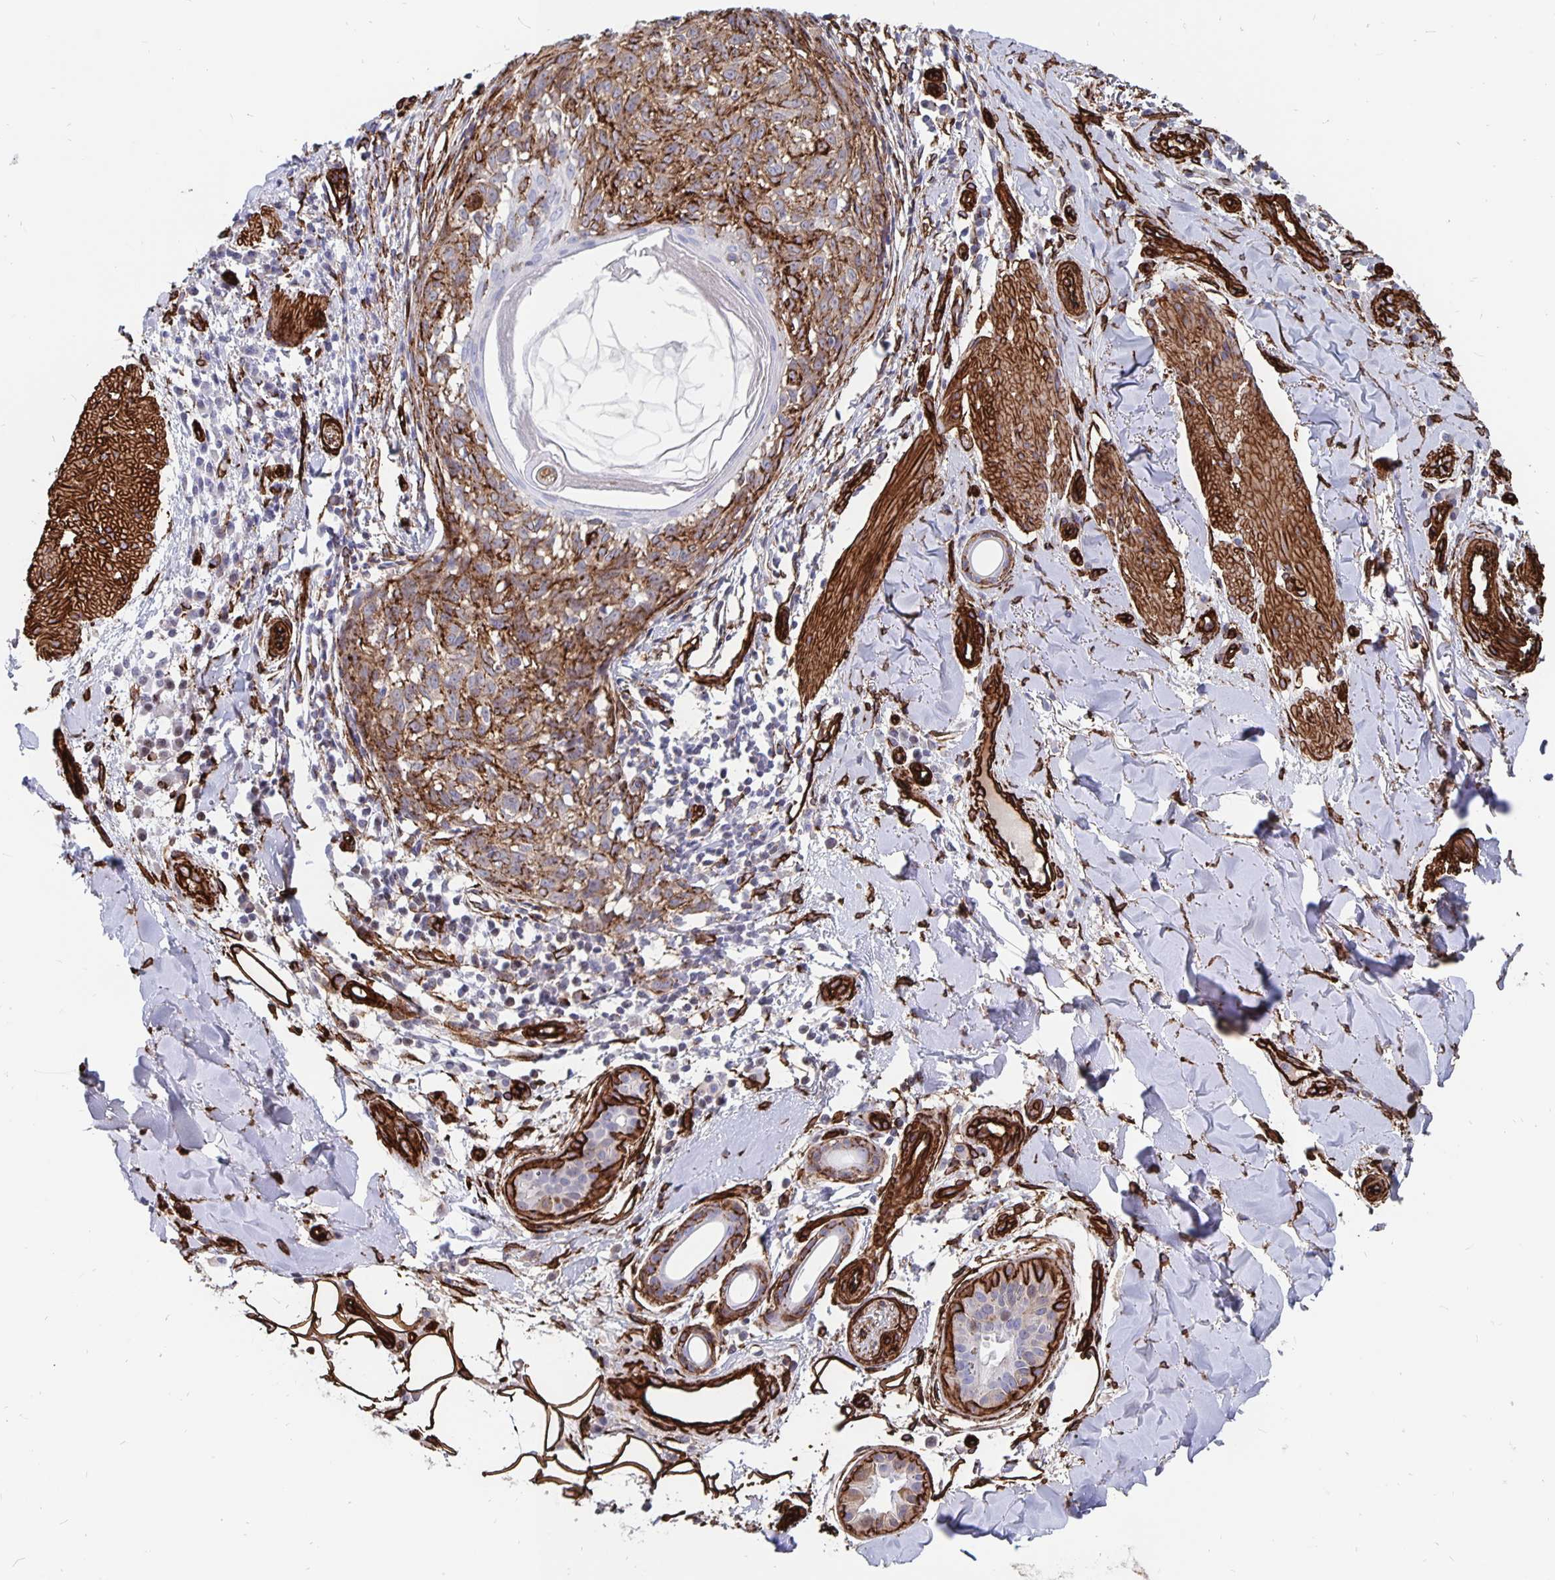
{"staining": {"intensity": "strong", "quantity": ">75%", "location": "cytoplasmic/membranous"}, "tissue": "melanoma", "cell_type": "Tumor cells", "image_type": "cancer", "snomed": [{"axis": "morphology", "description": "Malignant melanoma, NOS"}, {"axis": "topography", "description": "Skin"}], "caption": "This photomicrograph exhibits malignant melanoma stained with immunohistochemistry (IHC) to label a protein in brown. The cytoplasmic/membranous of tumor cells show strong positivity for the protein. Nuclei are counter-stained blue.", "gene": "DCHS2", "patient": {"sex": "male", "age": 48}}